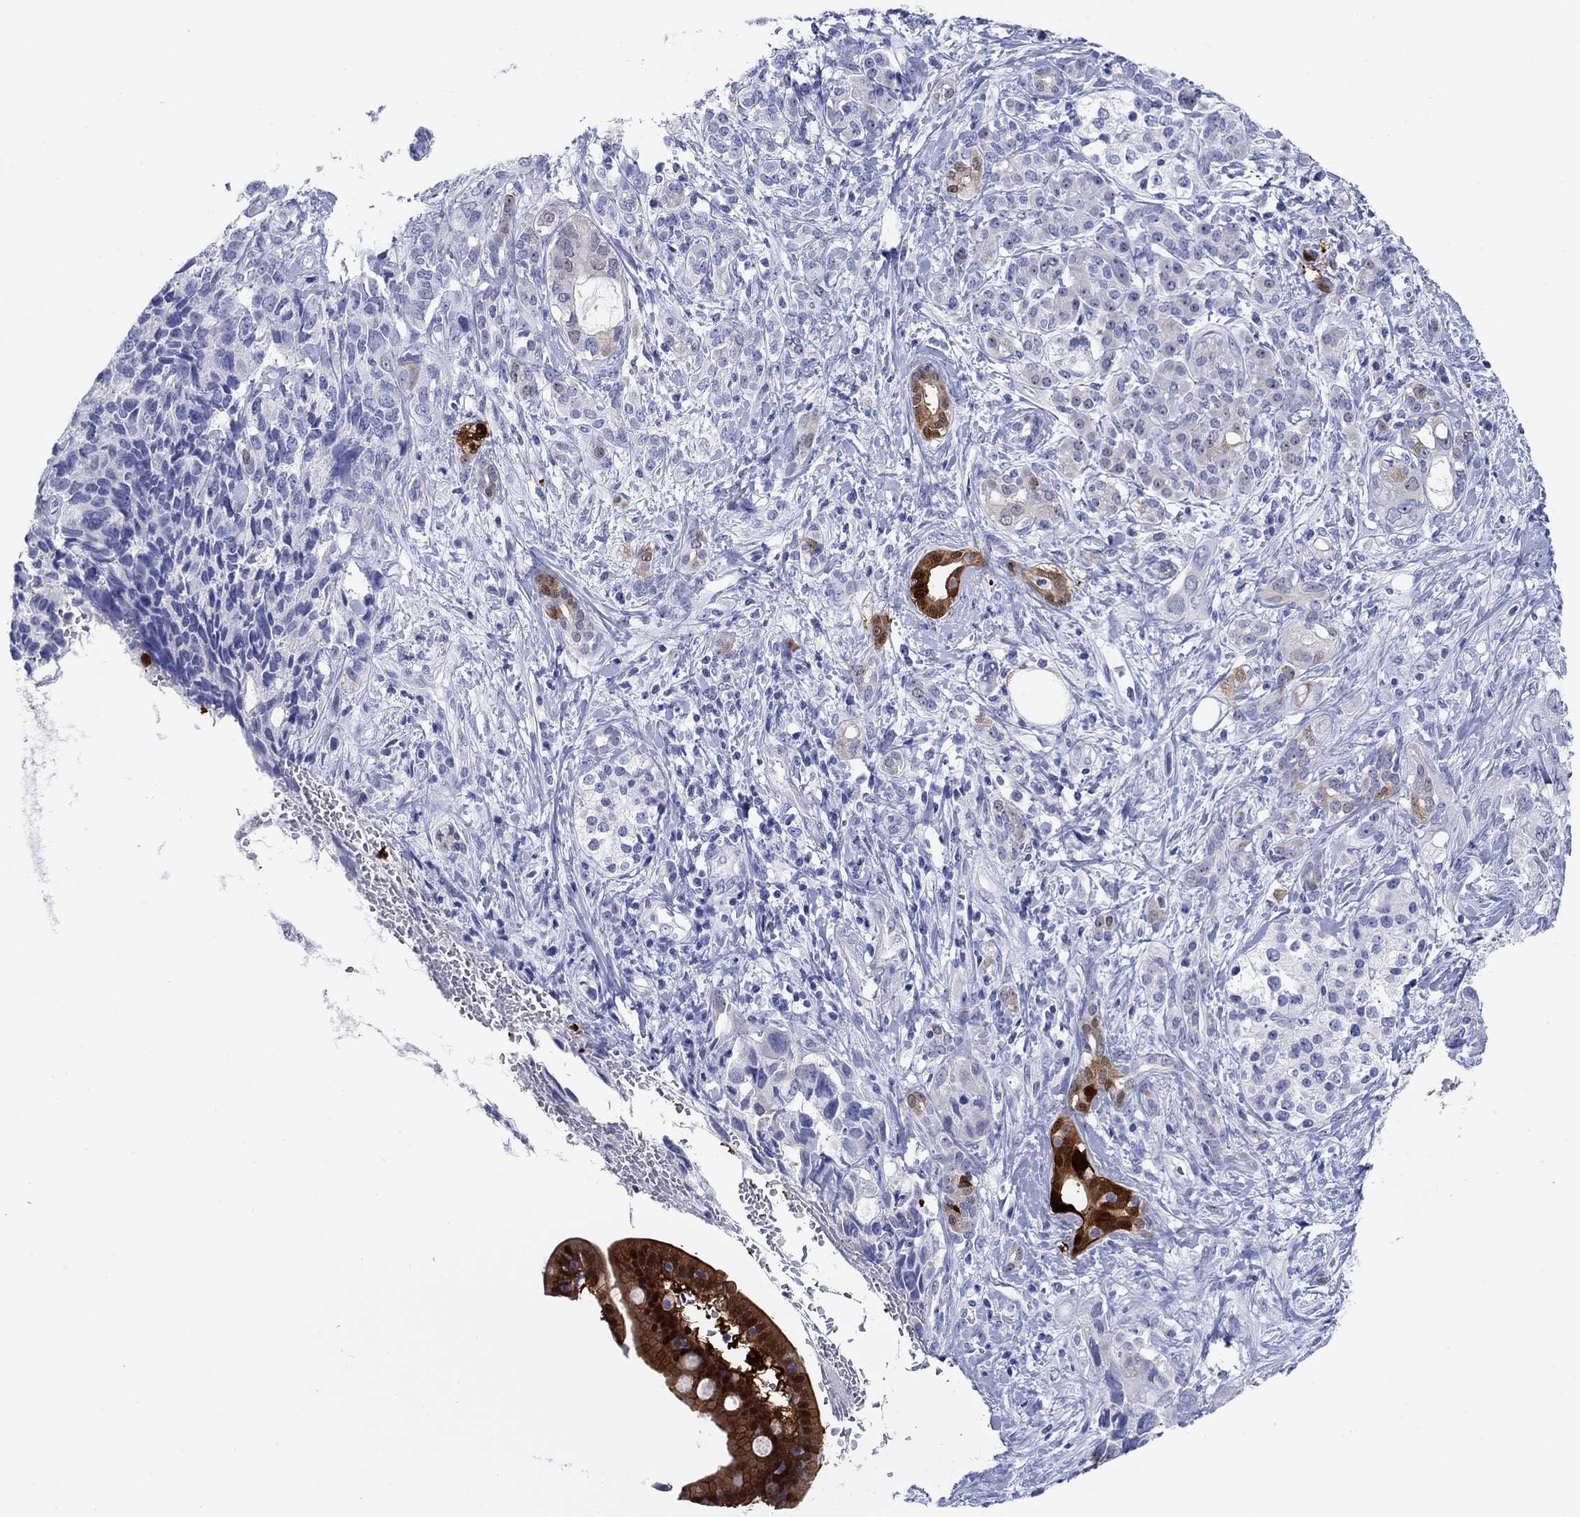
{"staining": {"intensity": "strong", "quantity": "<25%", "location": "cytoplasmic/membranous"}, "tissue": "pancreatic cancer", "cell_type": "Tumor cells", "image_type": "cancer", "snomed": [{"axis": "morphology", "description": "Adenocarcinoma, NOS"}, {"axis": "topography", "description": "Pancreas"}], "caption": "Immunohistochemical staining of pancreatic cancer (adenocarcinoma) shows medium levels of strong cytoplasmic/membranous protein expression in approximately <25% of tumor cells. (brown staining indicates protein expression, while blue staining denotes nuclei).", "gene": "AKR1C2", "patient": {"sex": "female", "age": 56}}